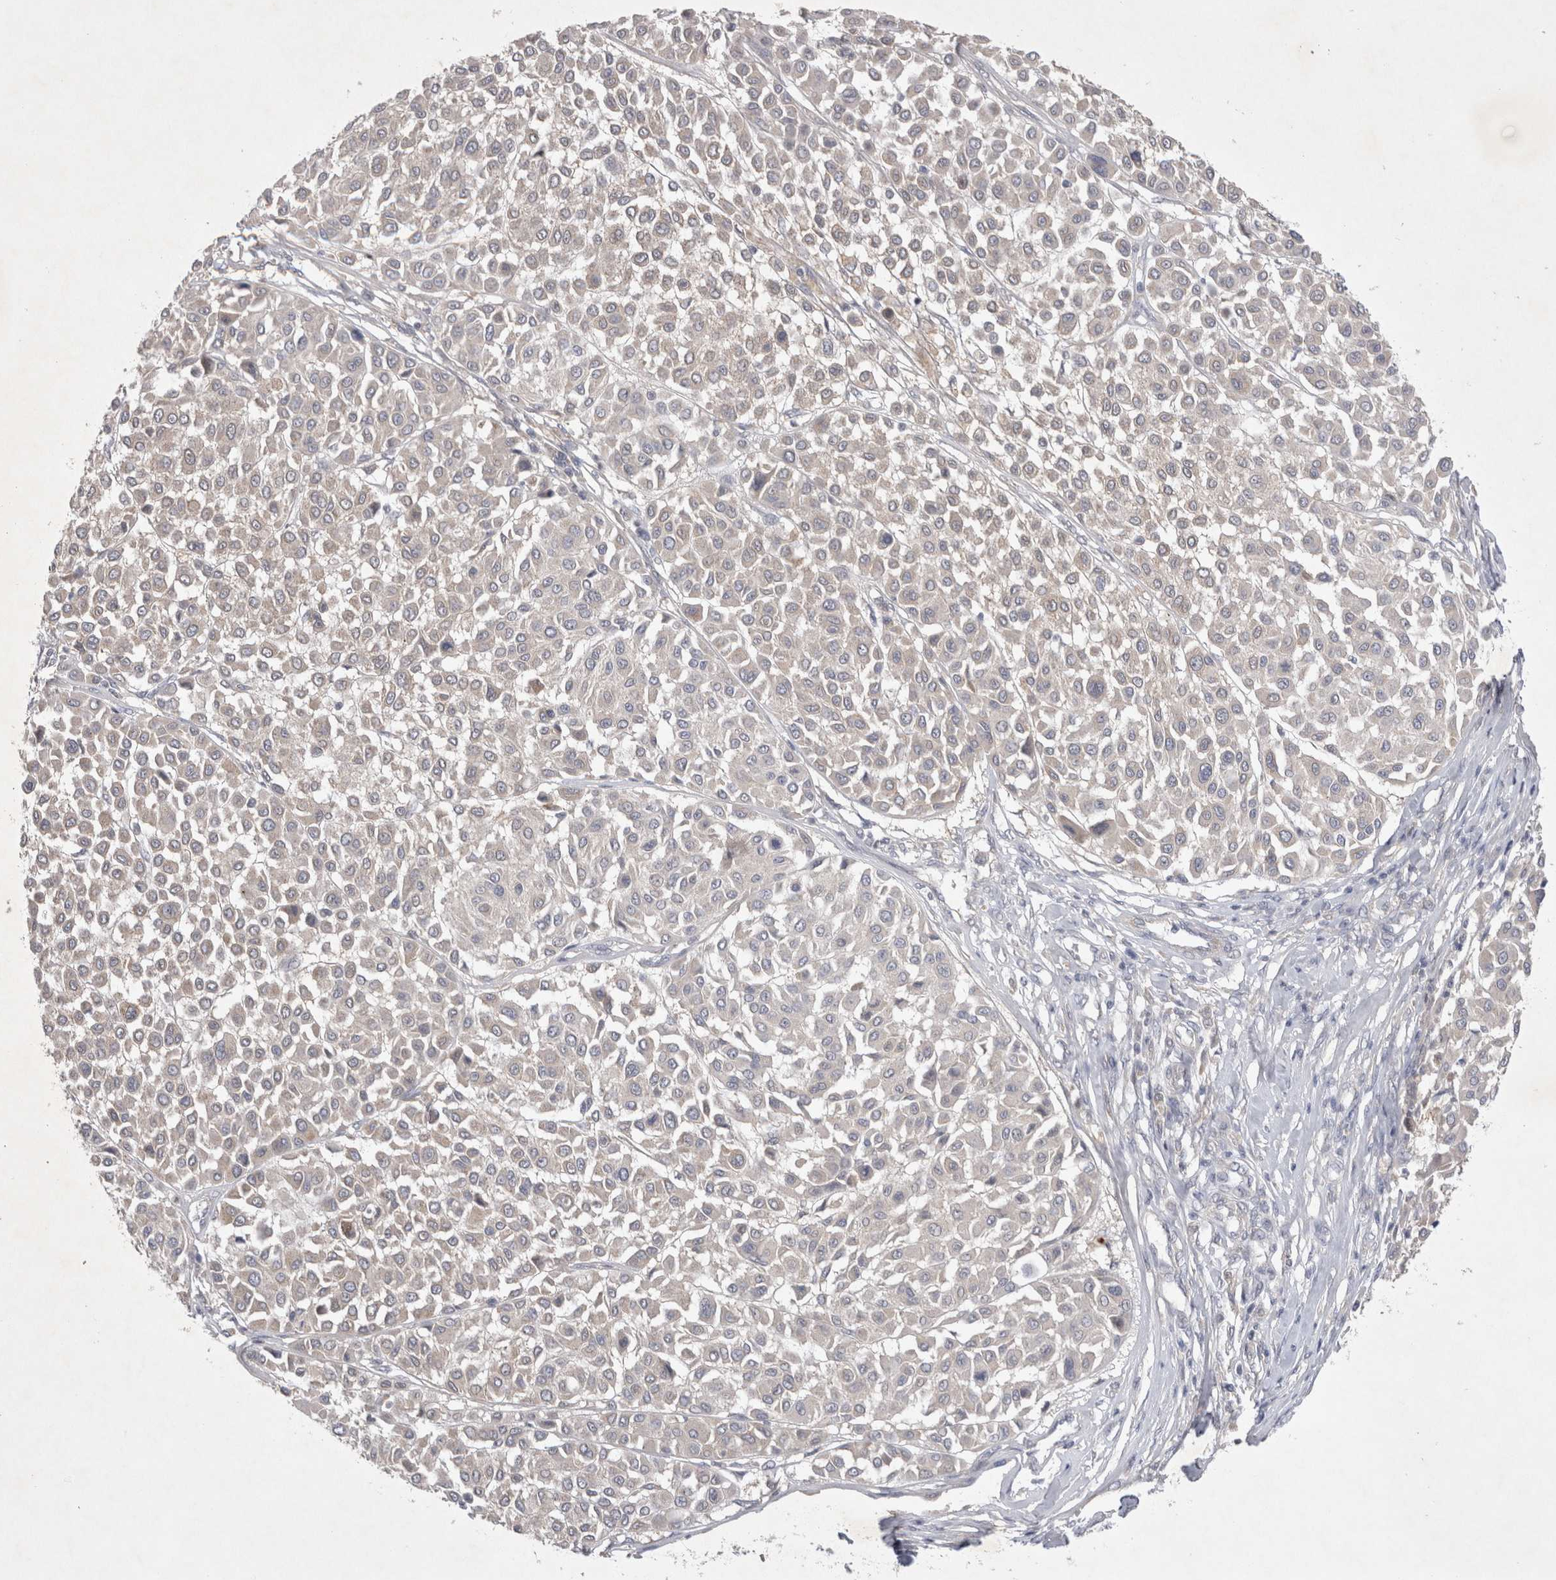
{"staining": {"intensity": "negative", "quantity": "none", "location": "none"}, "tissue": "melanoma", "cell_type": "Tumor cells", "image_type": "cancer", "snomed": [{"axis": "morphology", "description": "Malignant melanoma, Metastatic site"}, {"axis": "topography", "description": "Soft tissue"}], "caption": "The immunohistochemistry photomicrograph has no significant staining in tumor cells of melanoma tissue. Brightfield microscopy of IHC stained with DAB (brown) and hematoxylin (blue), captured at high magnification.", "gene": "SRD5A3", "patient": {"sex": "male", "age": 41}}